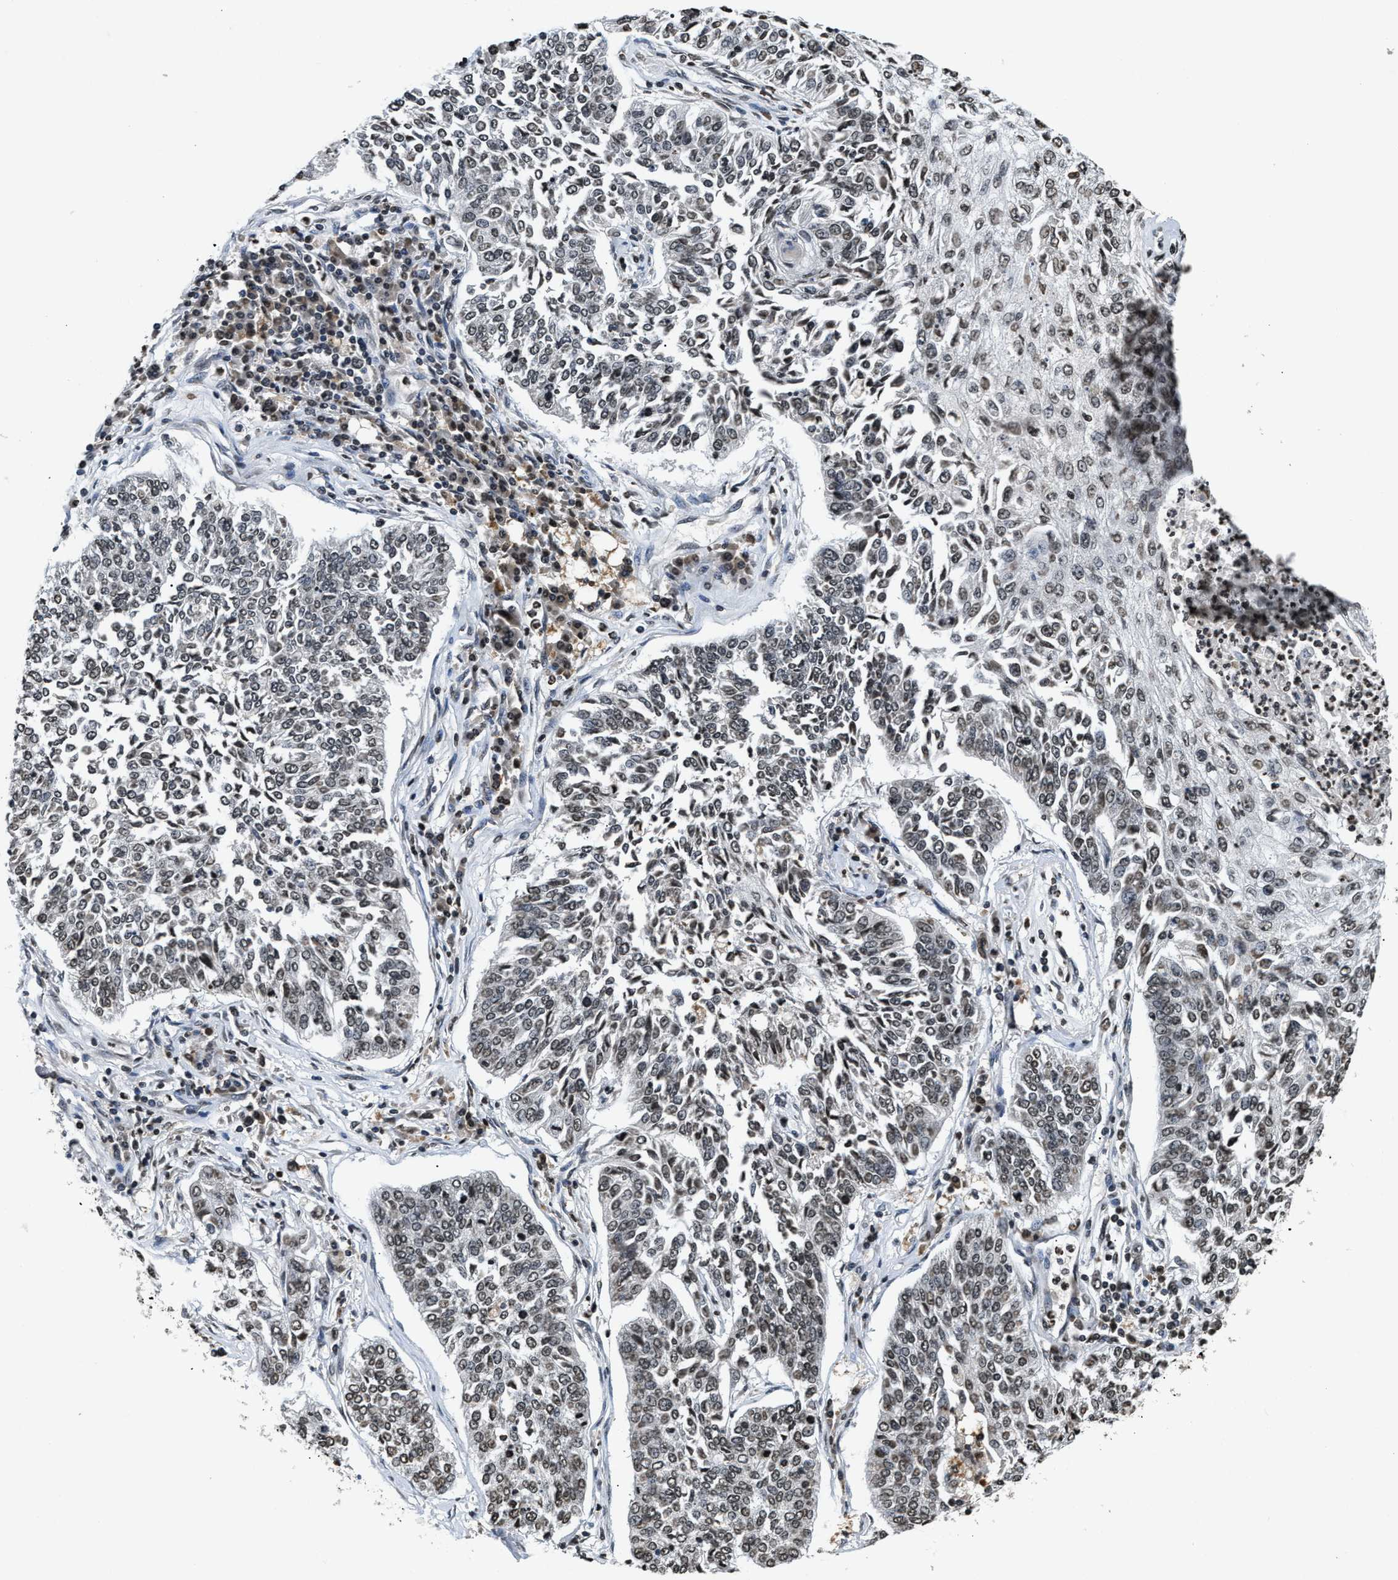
{"staining": {"intensity": "weak", "quantity": "<25%", "location": "nuclear"}, "tissue": "lung cancer", "cell_type": "Tumor cells", "image_type": "cancer", "snomed": [{"axis": "morphology", "description": "Normal tissue, NOS"}, {"axis": "morphology", "description": "Squamous cell carcinoma, NOS"}, {"axis": "topography", "description": "Cartilage tissue"}, {"axis": "topography", "description": "Bronchus"}, {"axis": "topography", "description": "Lung"}], "caption": "High power microscopy photomicrograph of an IHC micrograph of lung cancer, revealing no significant positivity in tumor cells. (Immunohistochemistry (ihc), brightfield microscopy, high magnification).", "gene": "DNASE1L3", "patient": {"sex": "female", "age": 49}}